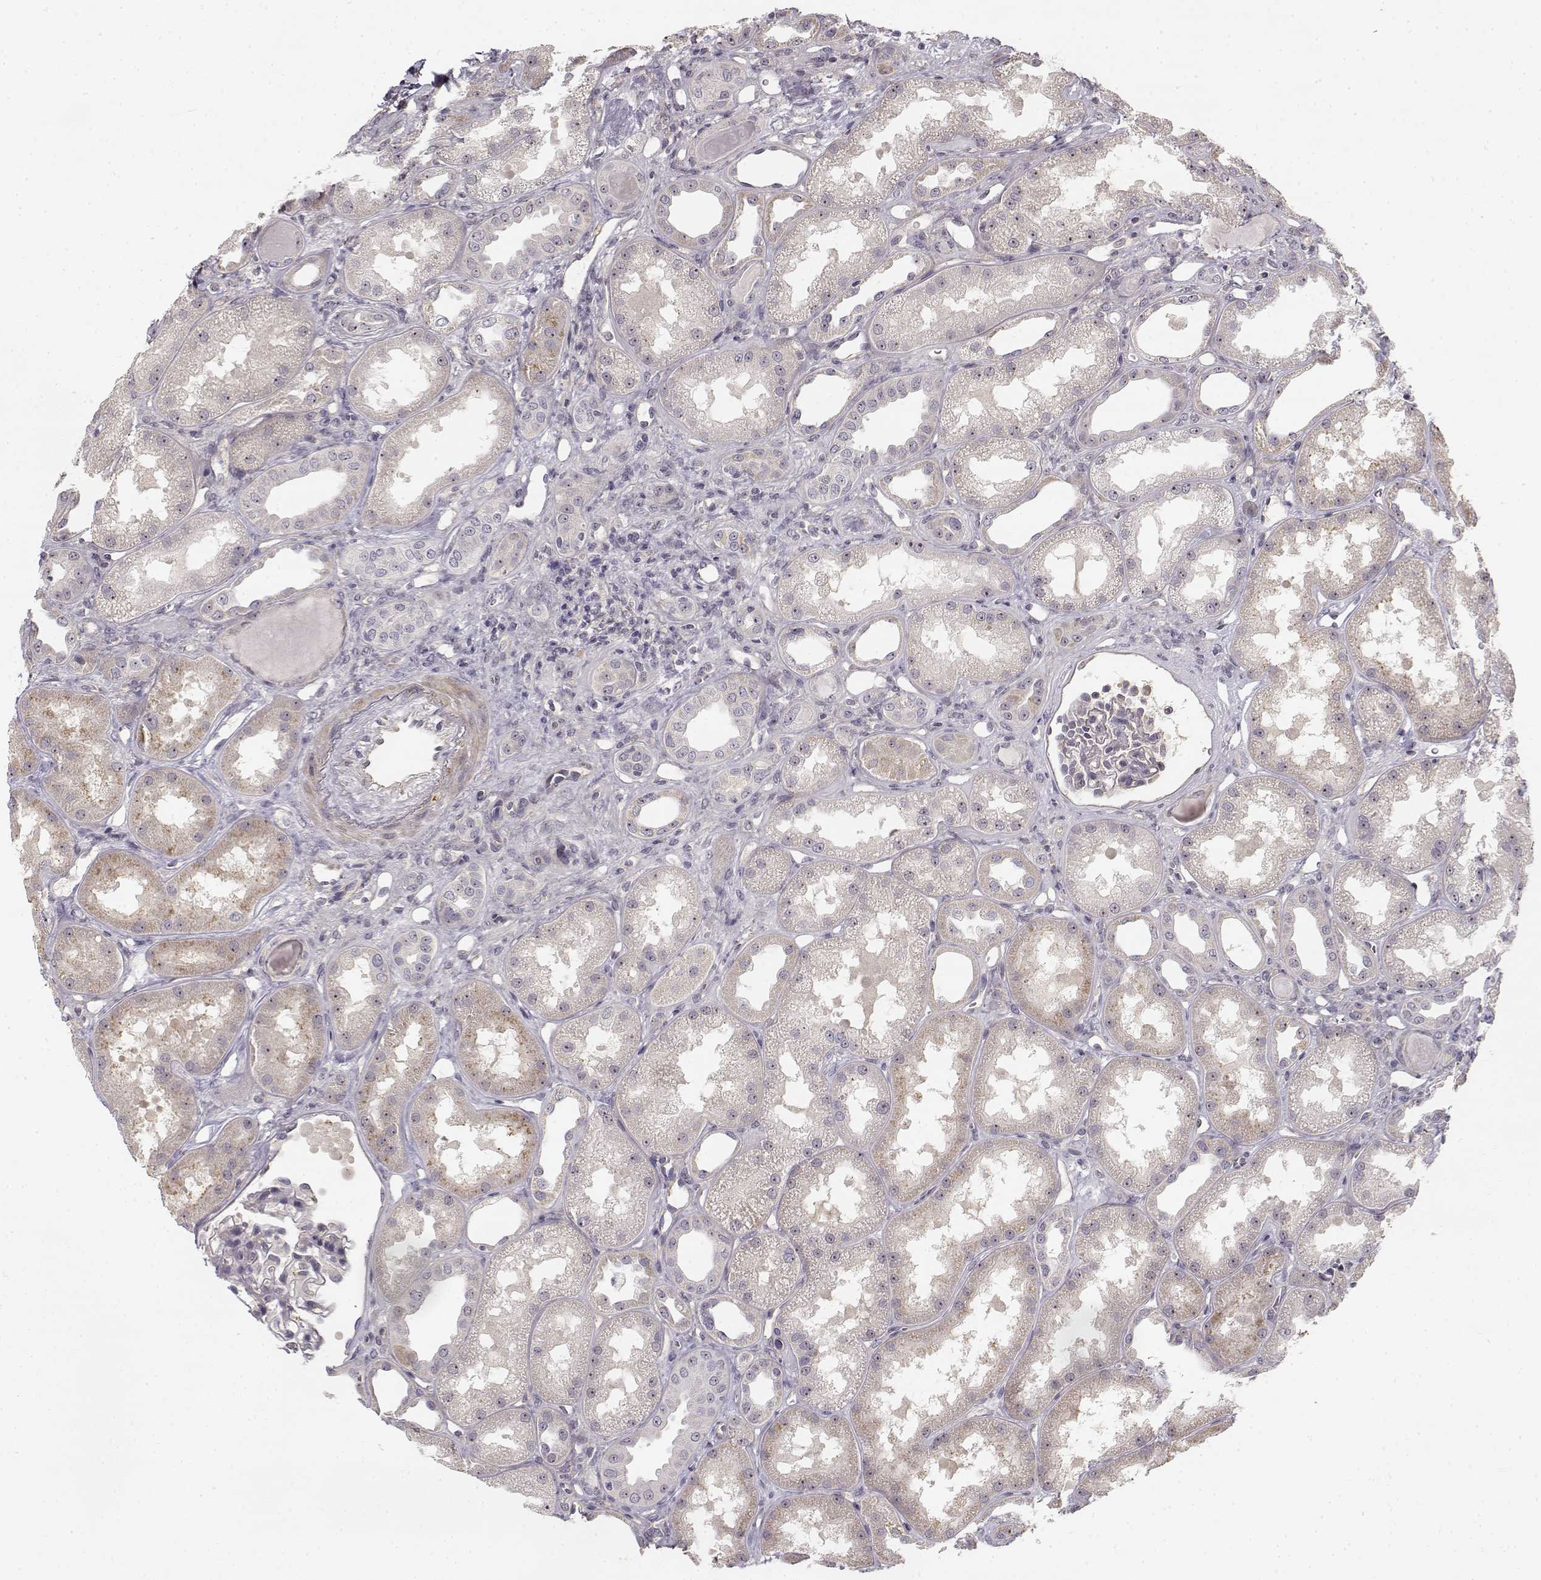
{"staining": {"intensity": "negative", "quantity": "none", "location": "none"}, "tissue": "kidney", "cell_type": "Cells in glomeruli", "image_type": "normal", "snomed": [{"axis": "morphology", "description": "Normal tissue, NOS"}, {"axis": "topography", "description": "Kidney"}], "caption": "Kidney was stained to show a protein in brown. There is no significant positivity in cells in glomeruli. Brightfield microscopy of IHC stained with DAB (3,3'-diaminobenzidine) (brown) and hematoxylin (blue), captured at high magnification.", "gene": "MED12L", "patient": {"sex": "male", "age": 61}}